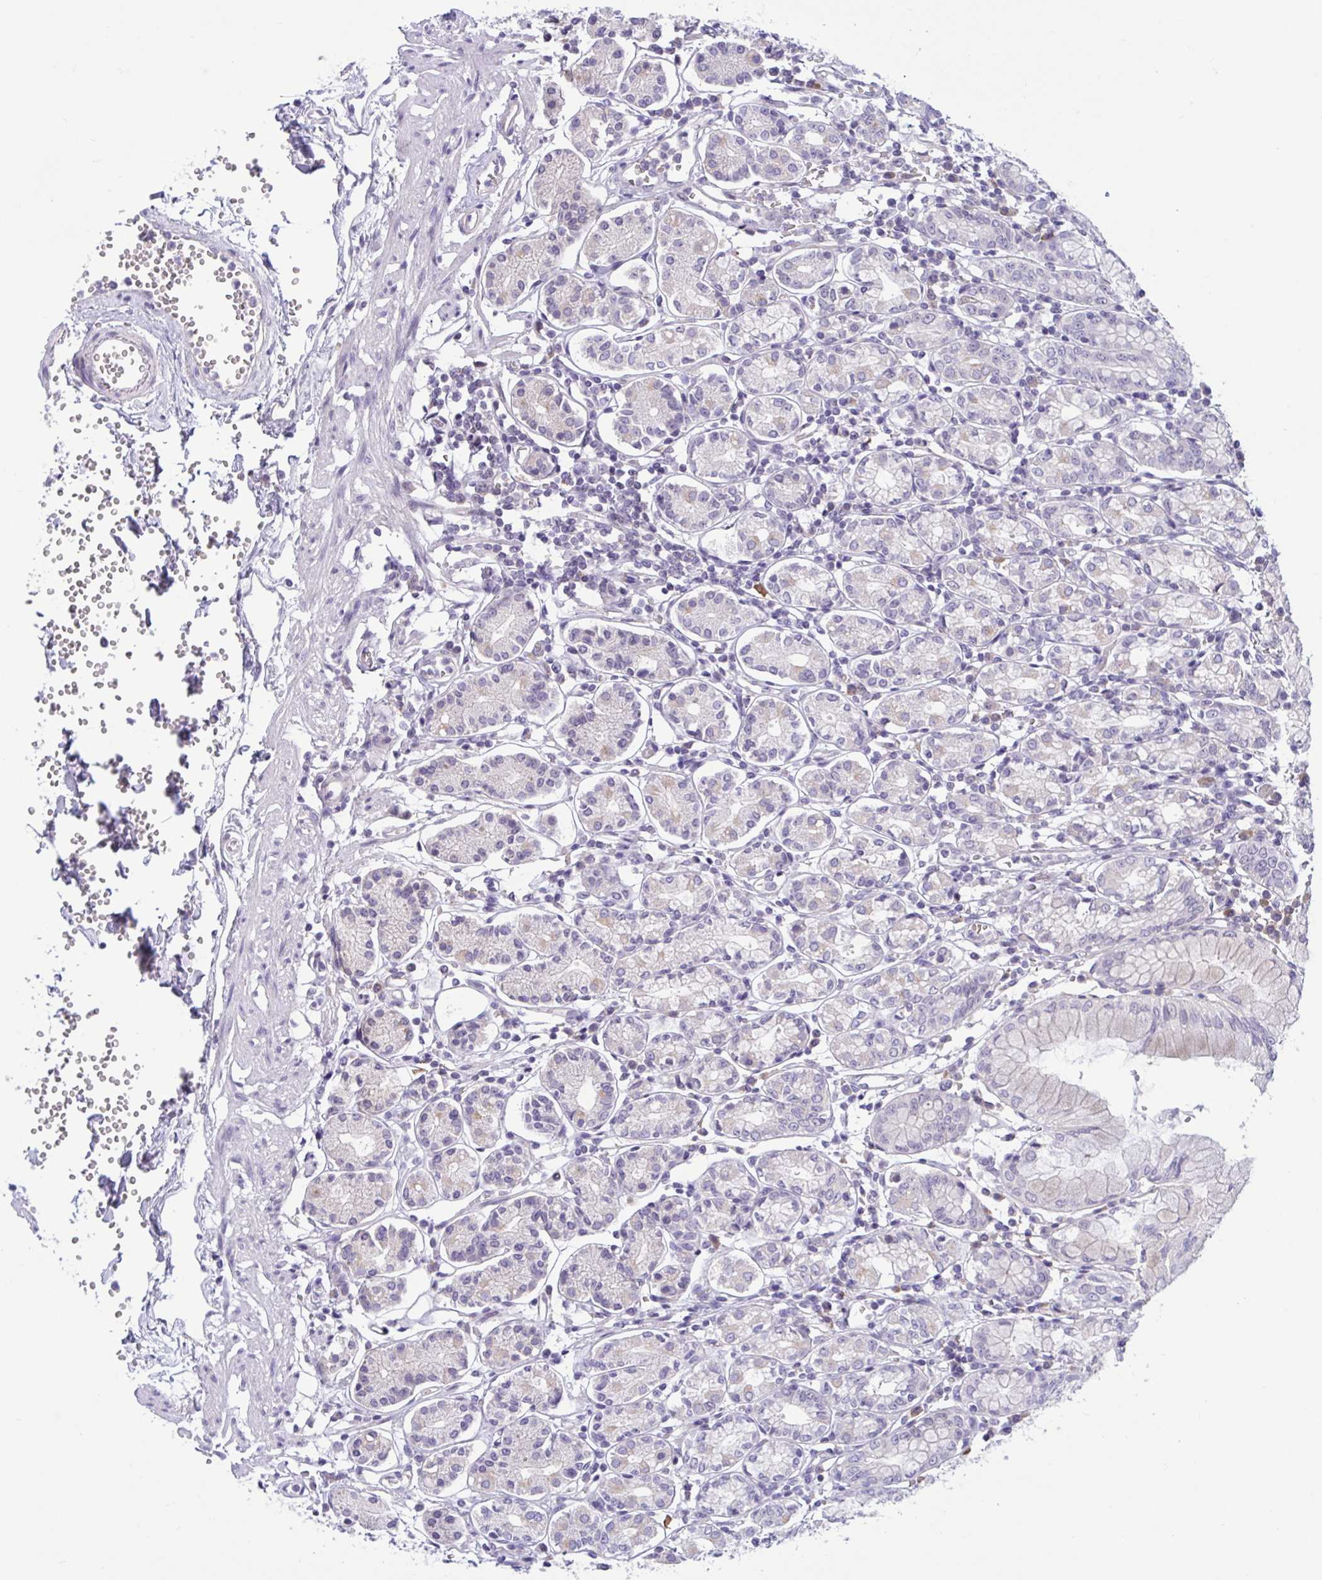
{"staining": {"intensity": "moderate", "quantity": "<25%", "location": "cytoplasmic/membranous"}, "tissue": "stomach", "cell_type": "Glandular cells", "image_type": "normal", "snomed": [{"axis": "morphology", "description": "Normal tissue, NOS"}, {"axis": "topography", "description": "Stomach"}], "caption": "Moderate cytoplasmic/membranous positivity for a protein is seen in about <25% of glandular cells of normal stomach using IHC.", "gene": "CNGB3", "patient": {"sex": "female", "age": 62}}